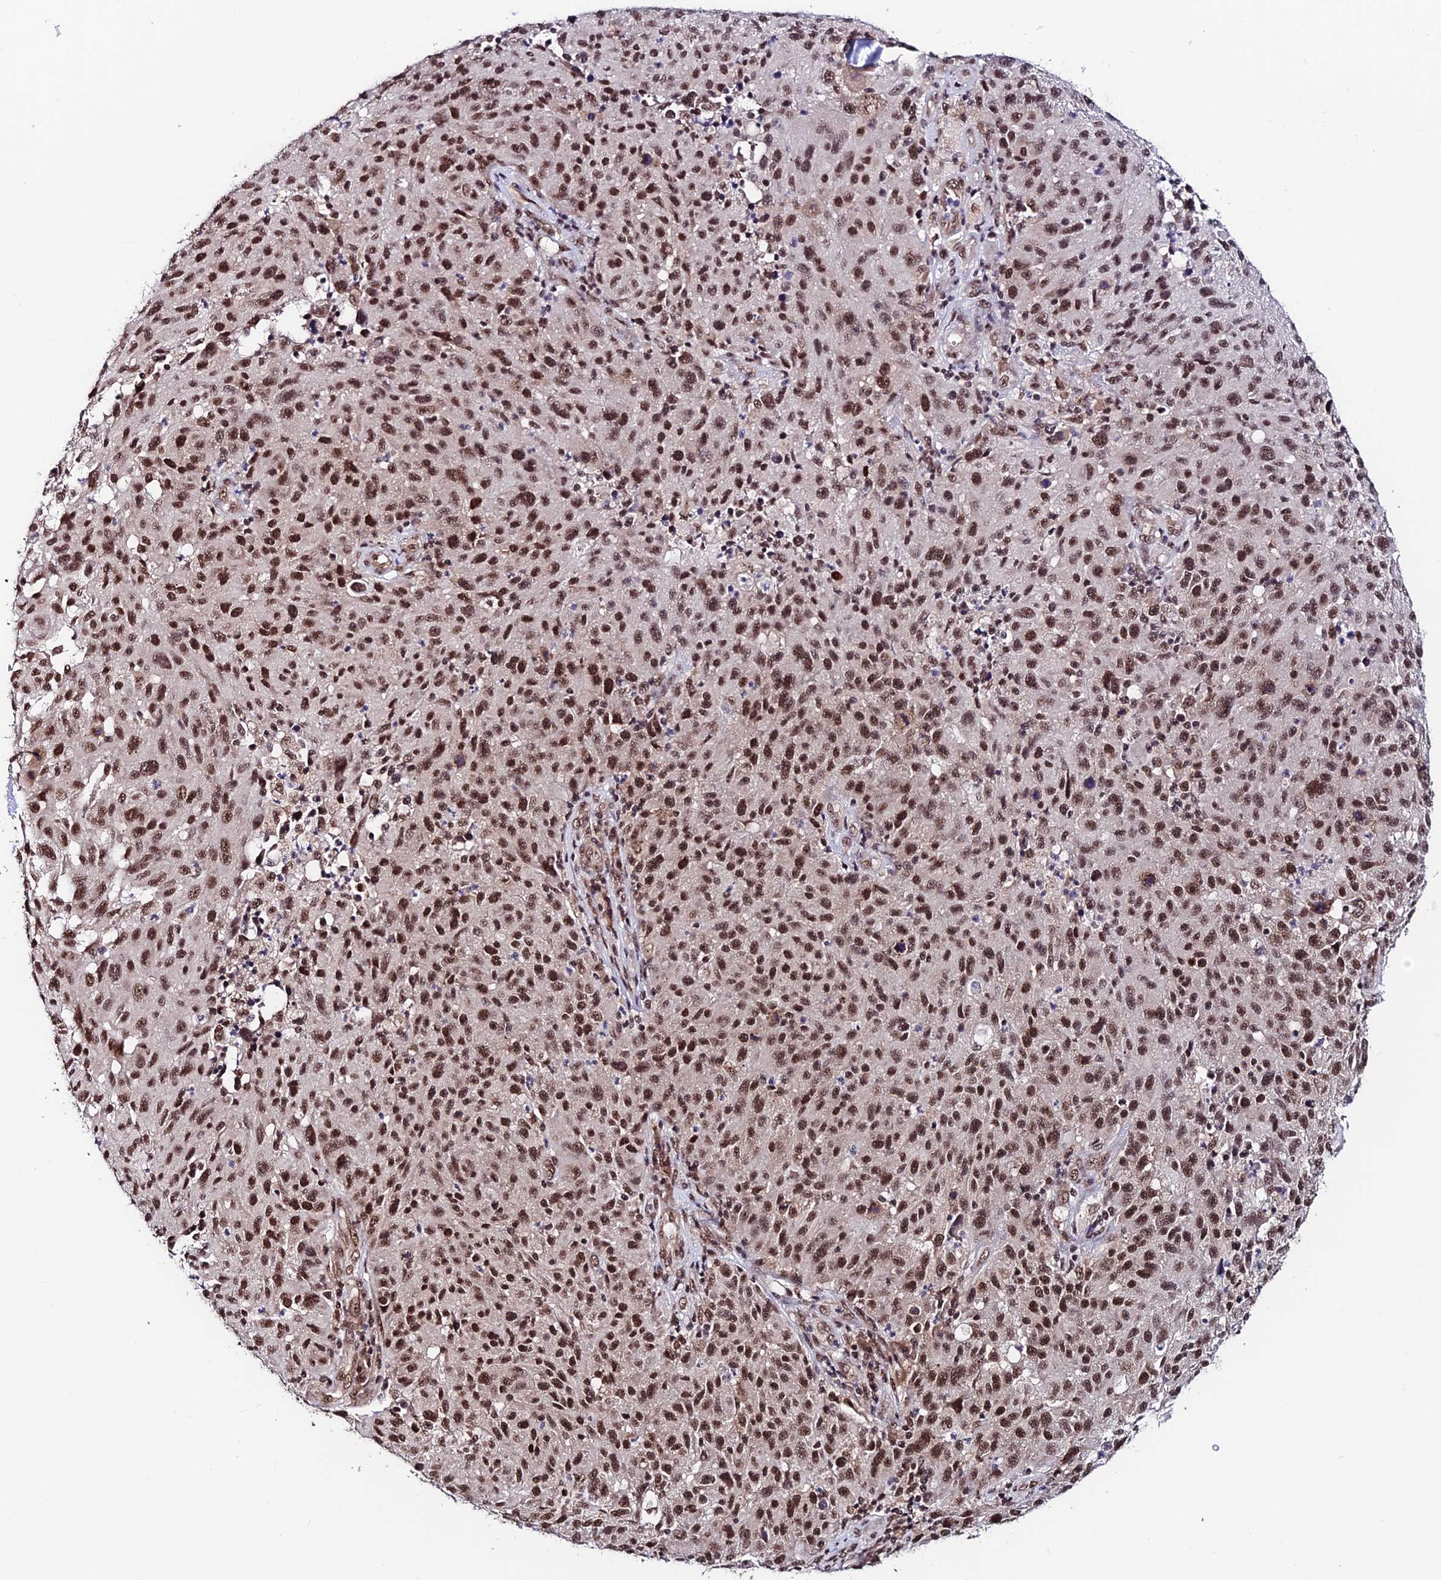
{"staining": {"intensity": "strong", "quantity": ">75%", "location": "nuclear"}, "tissue": "melanoma", "cell_type": "Tumor cells", "image_type": "cancer", "snomed": [{"axis": "morphology", "description": "Malignant melanoma, NOS"}, {"axis": "topography", "description": "Skin"}], "caption": "Malignant melanoma stained for a protein (brown) demonstrates strong nuclear positive staining in about >75% of tumor cells.", "gene": "RBM42", "patient": {"sex": "male", "age": 53}}